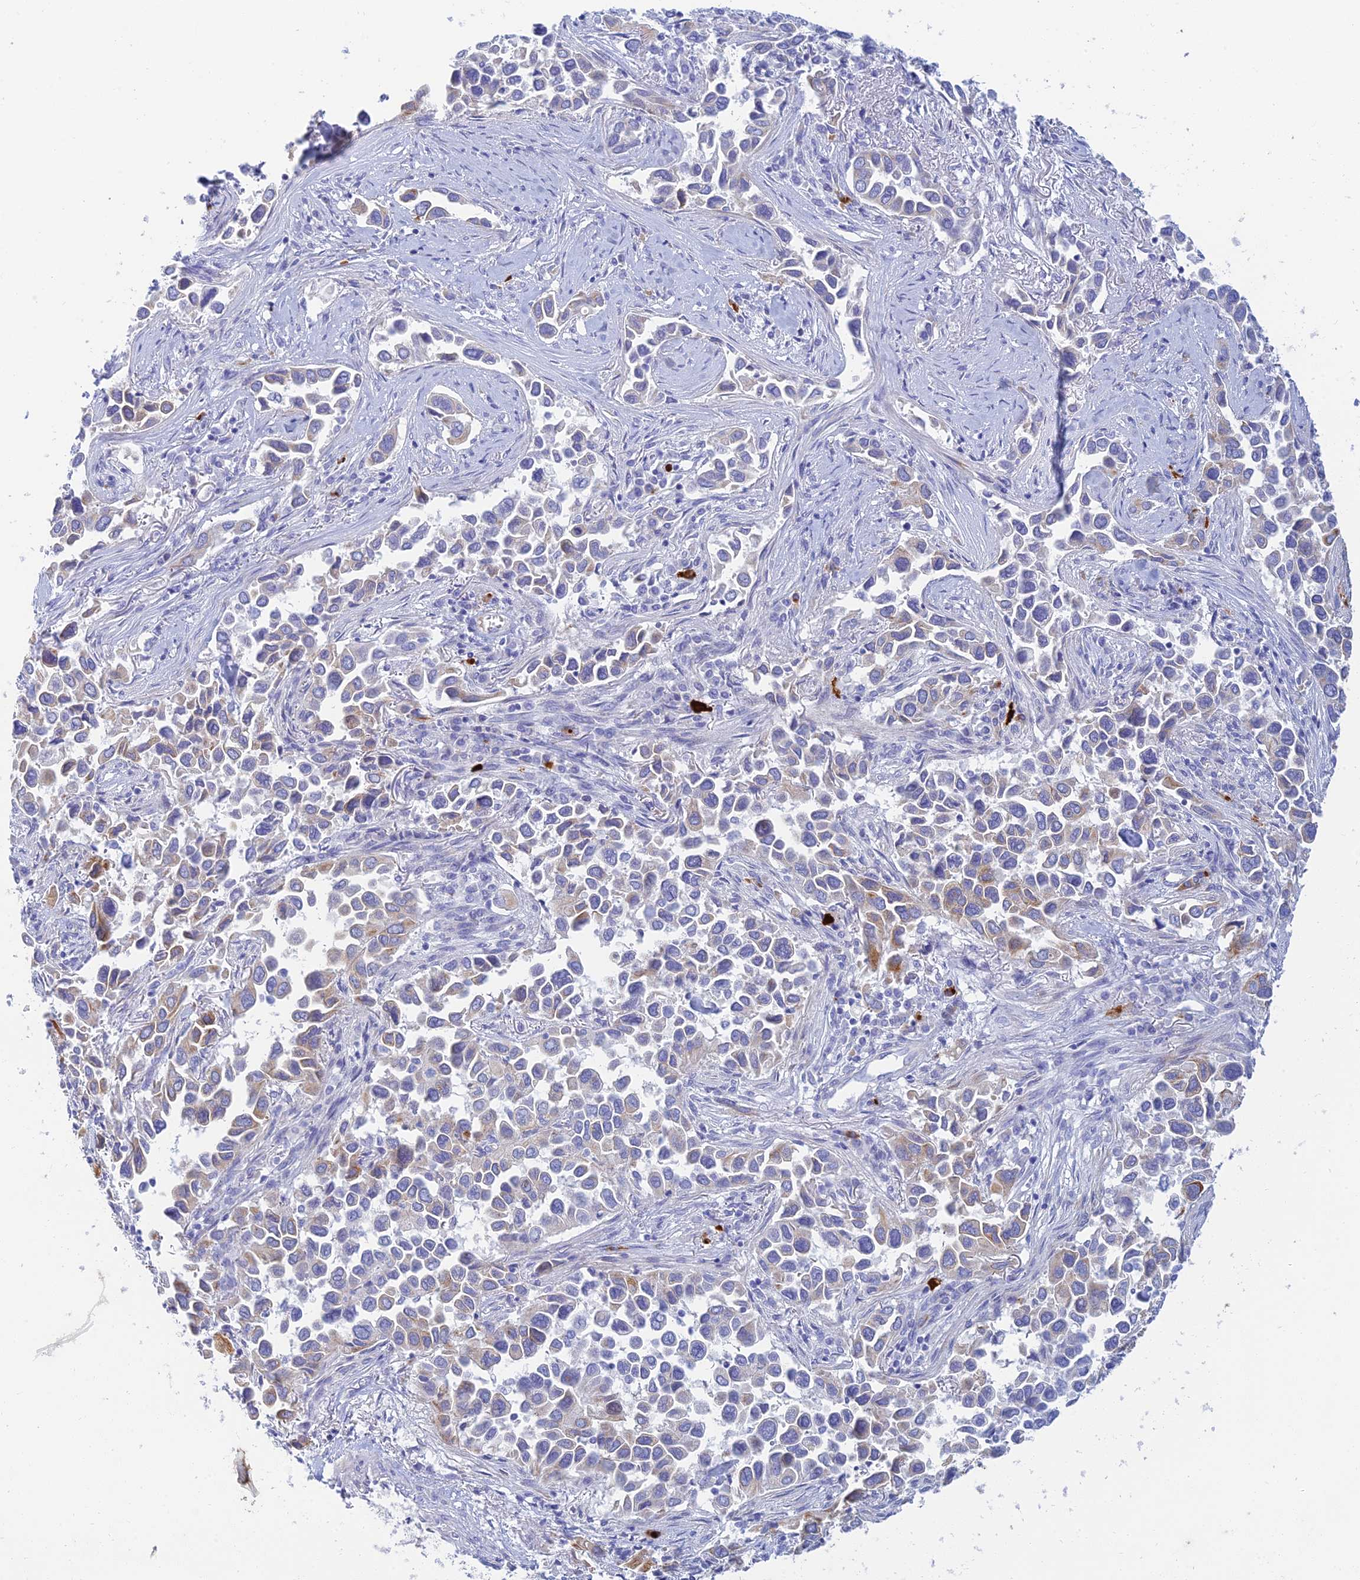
{"staining": {"intensity": "weak", "quantity": "<25%", "location": "cytoplasmic/membranous"}, "tissue": "lung cancer", "cell_type": "Tumor cells", "image_type": "cancer", "snomed": [{"axis": "morphology", "description": "Adenocarcinoma, NOS"}, {"axis": "topography", "description": "Lung"}], "caption": "Immunohistochemistry of lung cancer (adenocarcinoma) shows no expression in tumor cells.", "gene": "CEP152", "patient": {"sex": "female", "age": 76}}